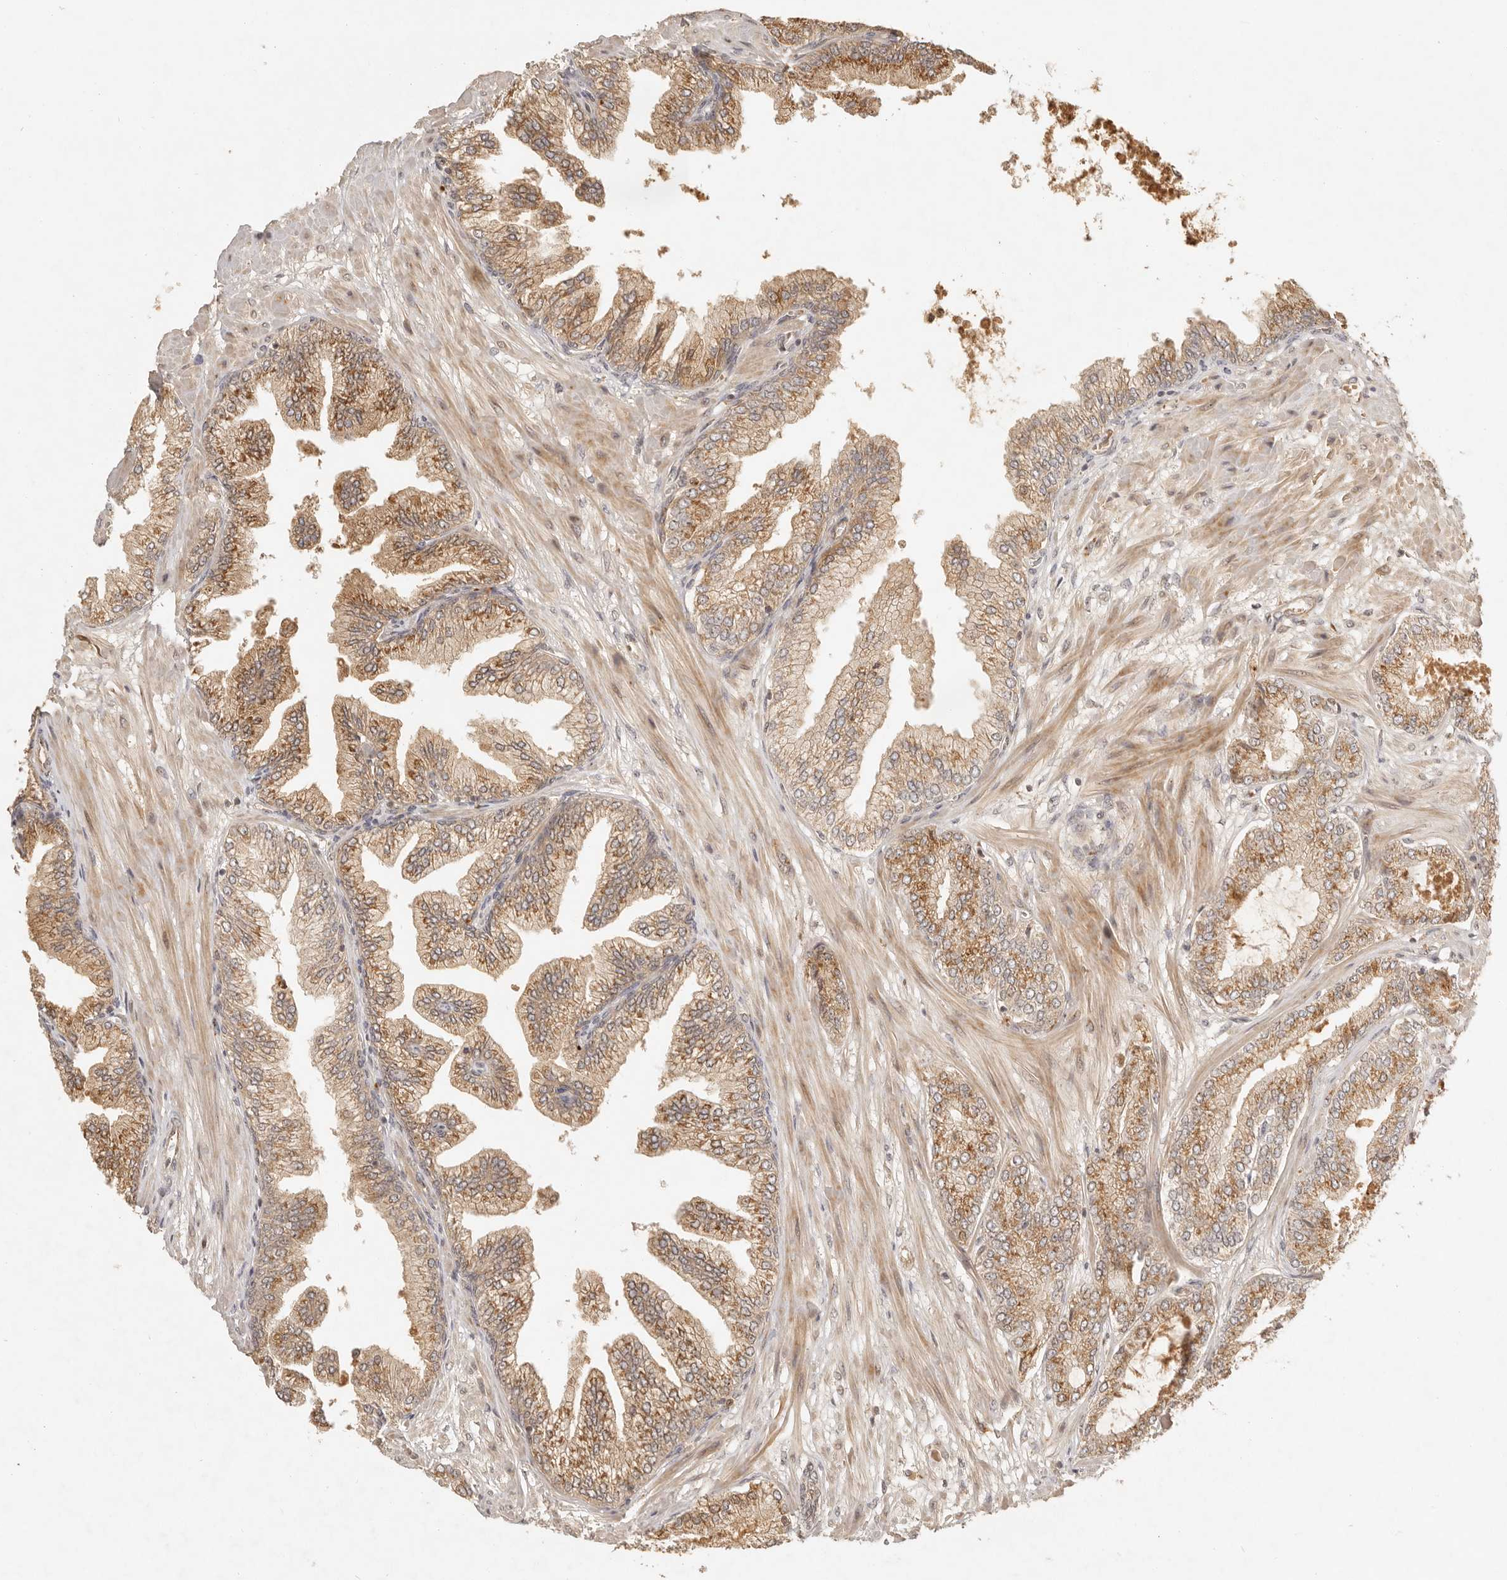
{"staining": {"intensity": "moderate", "quantity": ">75%", "location": "cytoplasmic/membranous"}, "tissue": "prostate cancer", "cell_type": "Tumor cells", "image_type": "cancer", "snomed": [{"axis": "morphology", "description": "Adenocarcinoma, Low grade"}, {"axis": "topography", "description": "Prostate"}], "caption": "Human prostate cancer stained with a brown dye demonstrates moderate cytoplasmic/membranous positive positivity in approximately >75% of tumor cells.", "gene": "ANKRD61", "patient": {"sex": "male", "age": 63}}